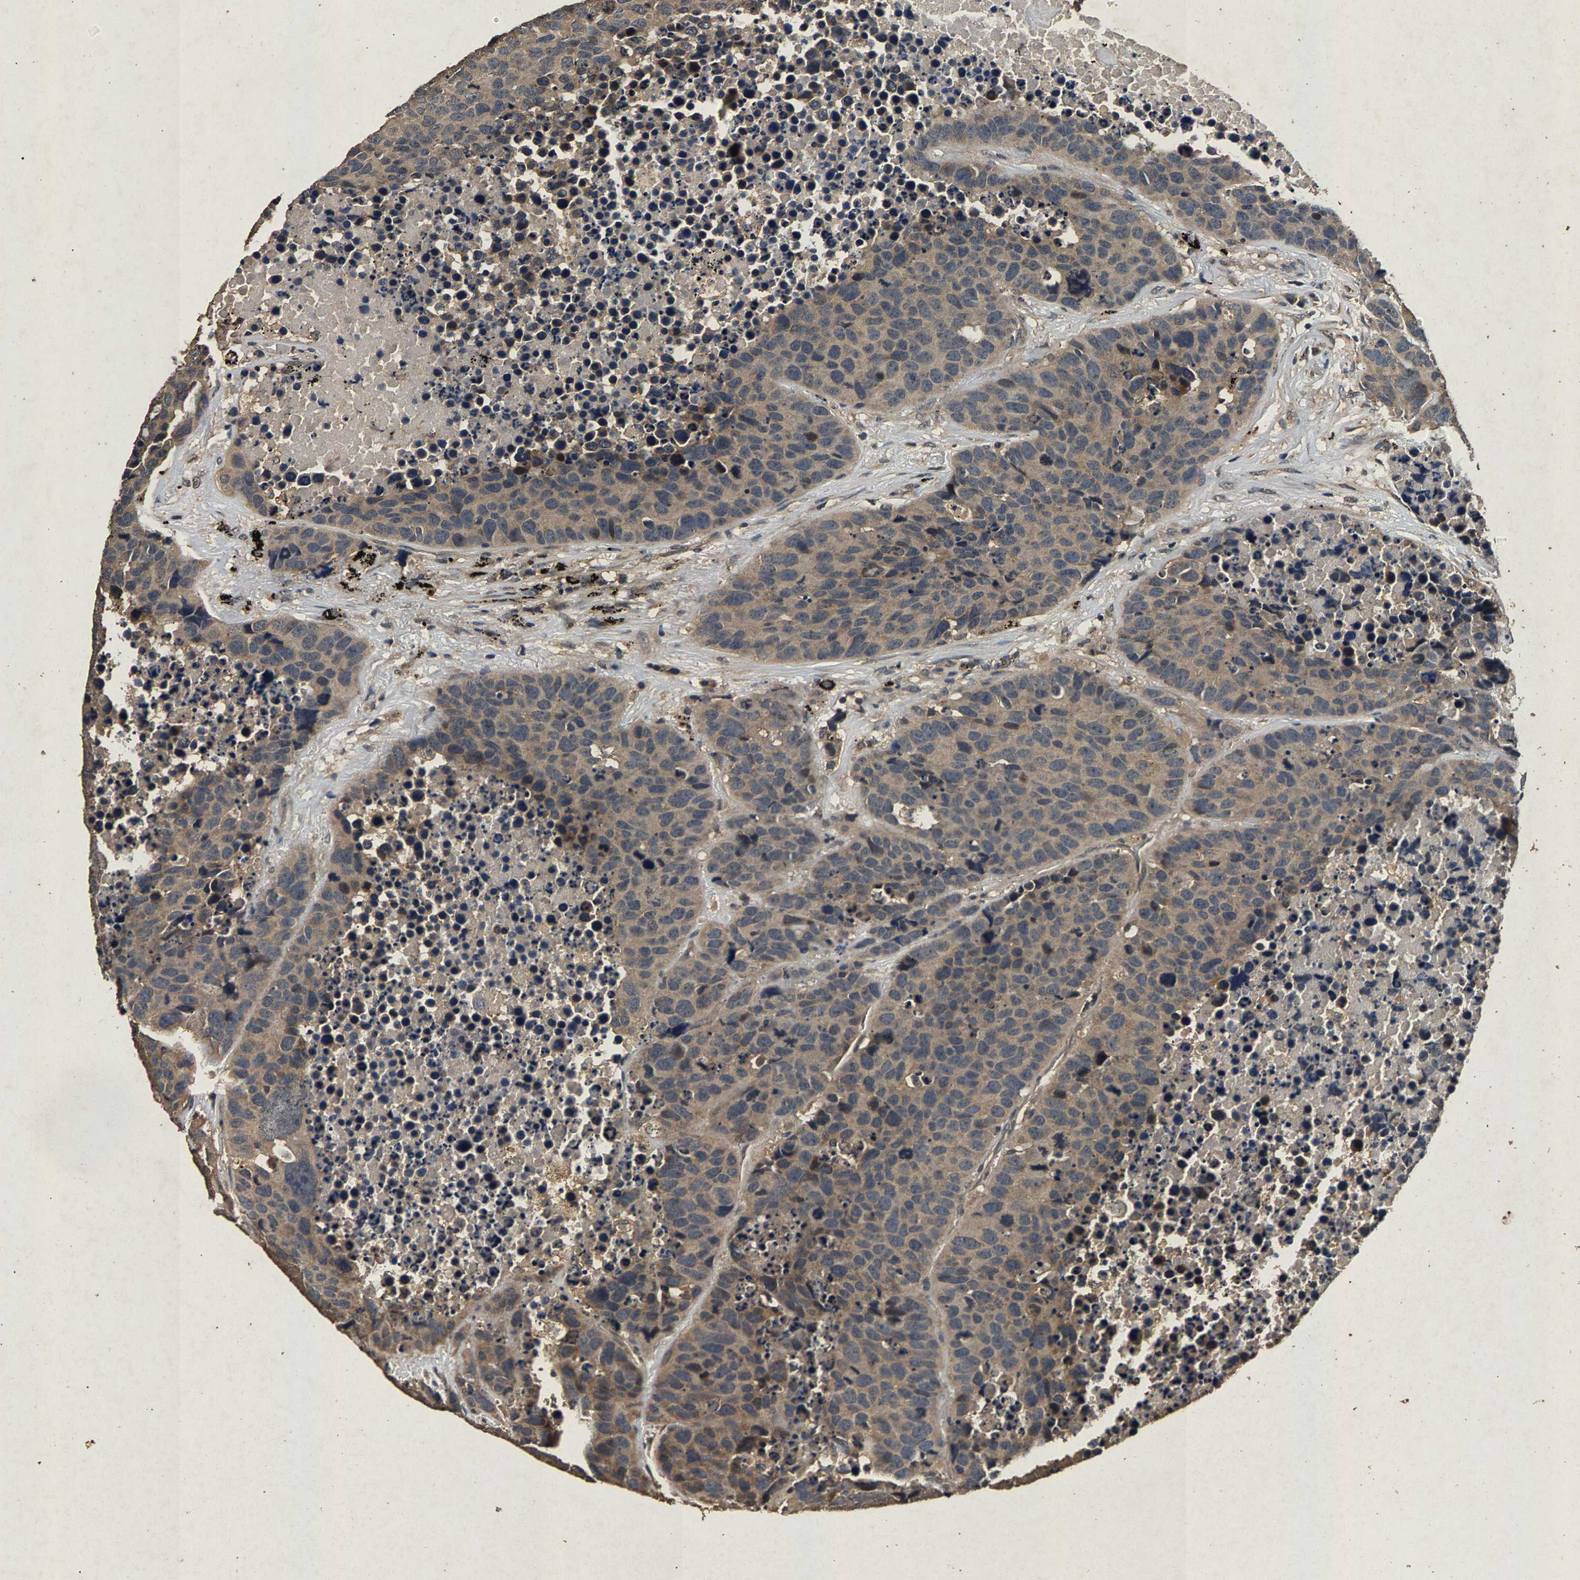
{"staining": {"intensity": "weak", "quantity": ">75%", "location": "cytoplasmic/membranous"}, "tissue": "carcinoid", "cell_type": "Tumor cells", "image_type": "cancer", "snomed": [{"axis": "morphology", "description": "Carcinoid, malignant, NOS"}, {"axis": "topography", "description": "Lung"}], "caption": "Immunohistochemistry of carcinoid reveals low levels of weak cytoplasmic/membranous expression in about >75% of tumor cells.", "gene": "PPP1CC", "patient": {"sex": "male", "age": 60}}